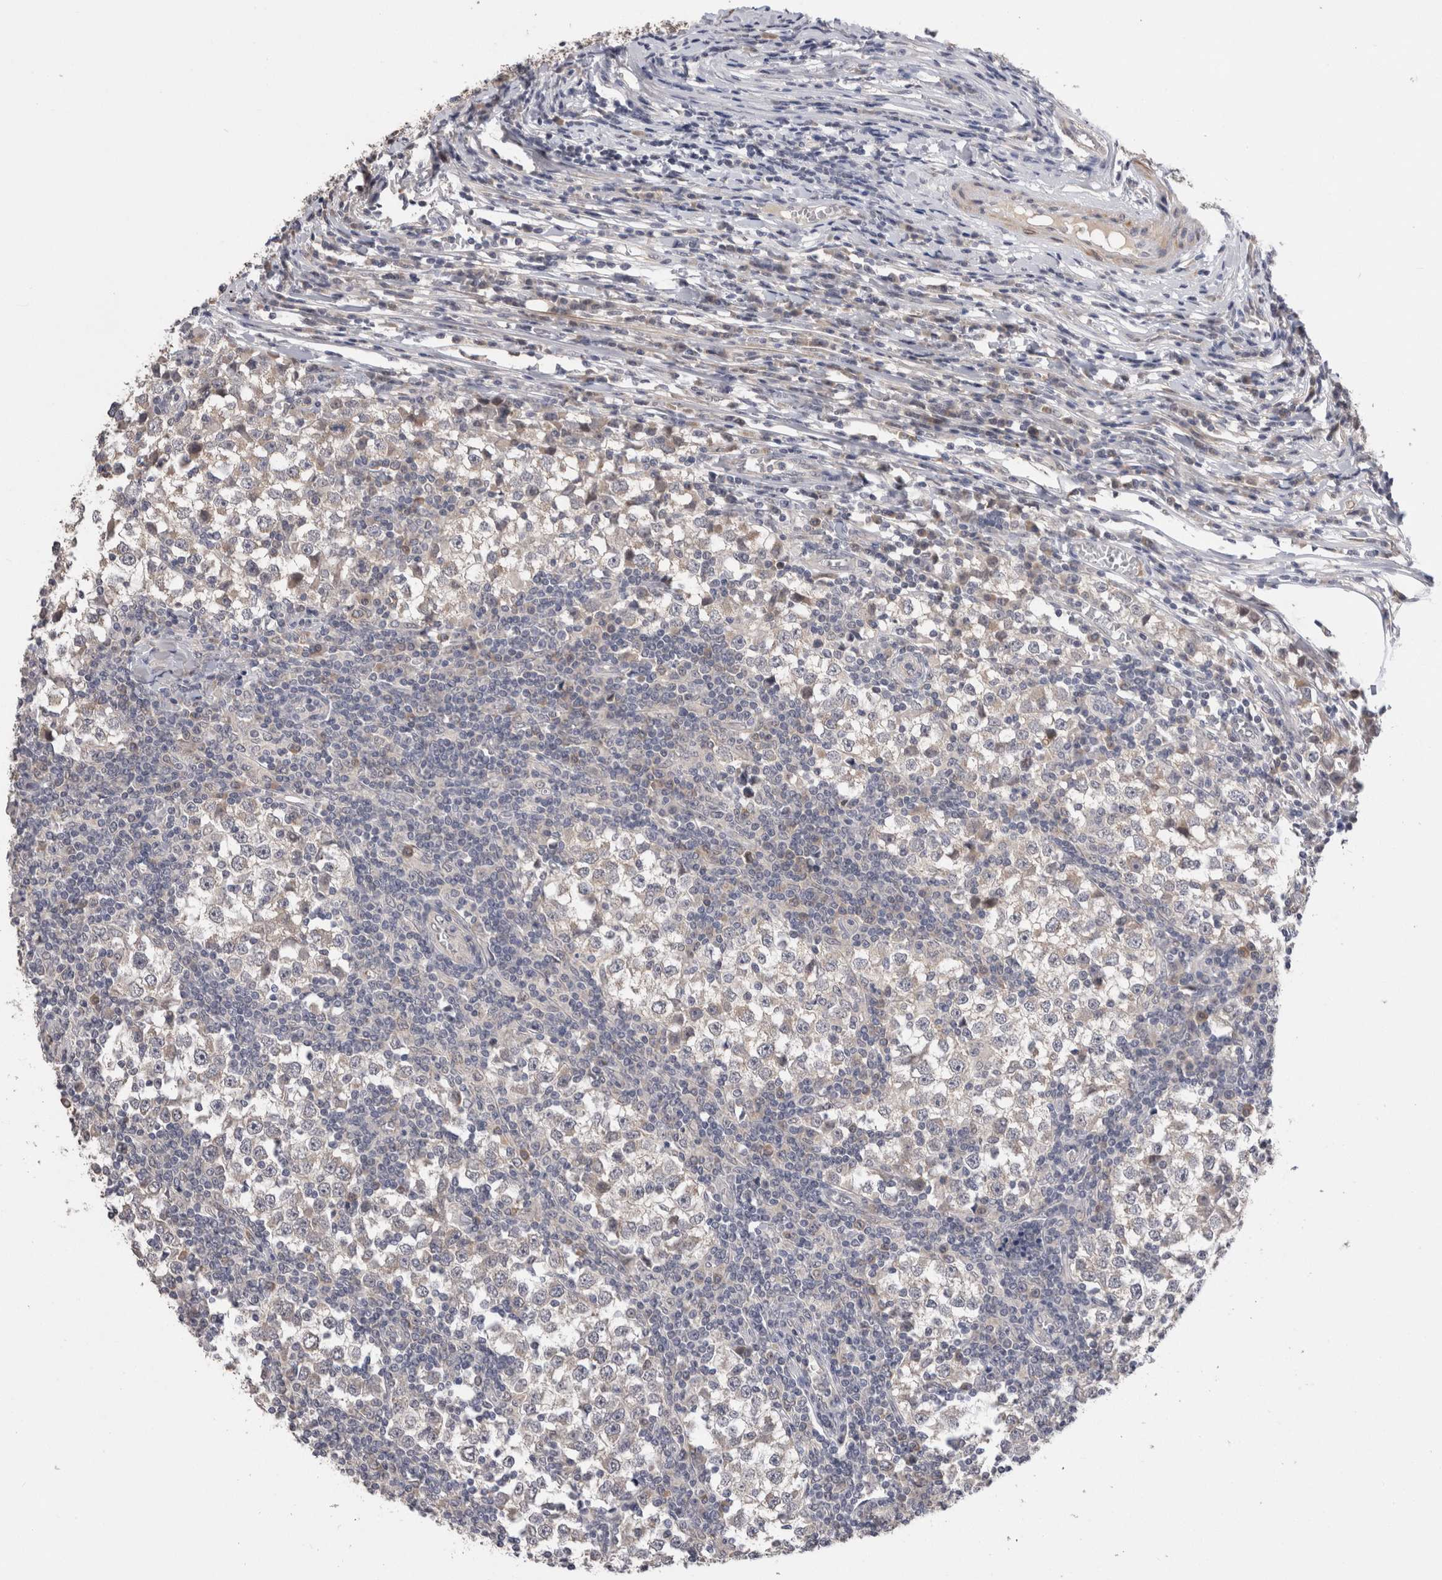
{"staining": {"intensity": "negative", "quantity": "none", "location": "none"}, "tissue": "testis cancer", "cell_type": "Tumor cells", "image_type": "cancer", "snomed": [{"axis": "morphology", "description": "Seminoma, NOS"}, {"axis": "topography", "description": "Testis"}], "caption": "Protein analysis of testis seminoma displays no significant positivity in tumor cells.", "gene": "CRYBG1", "patient": {"sex": "male", "age": 65}}